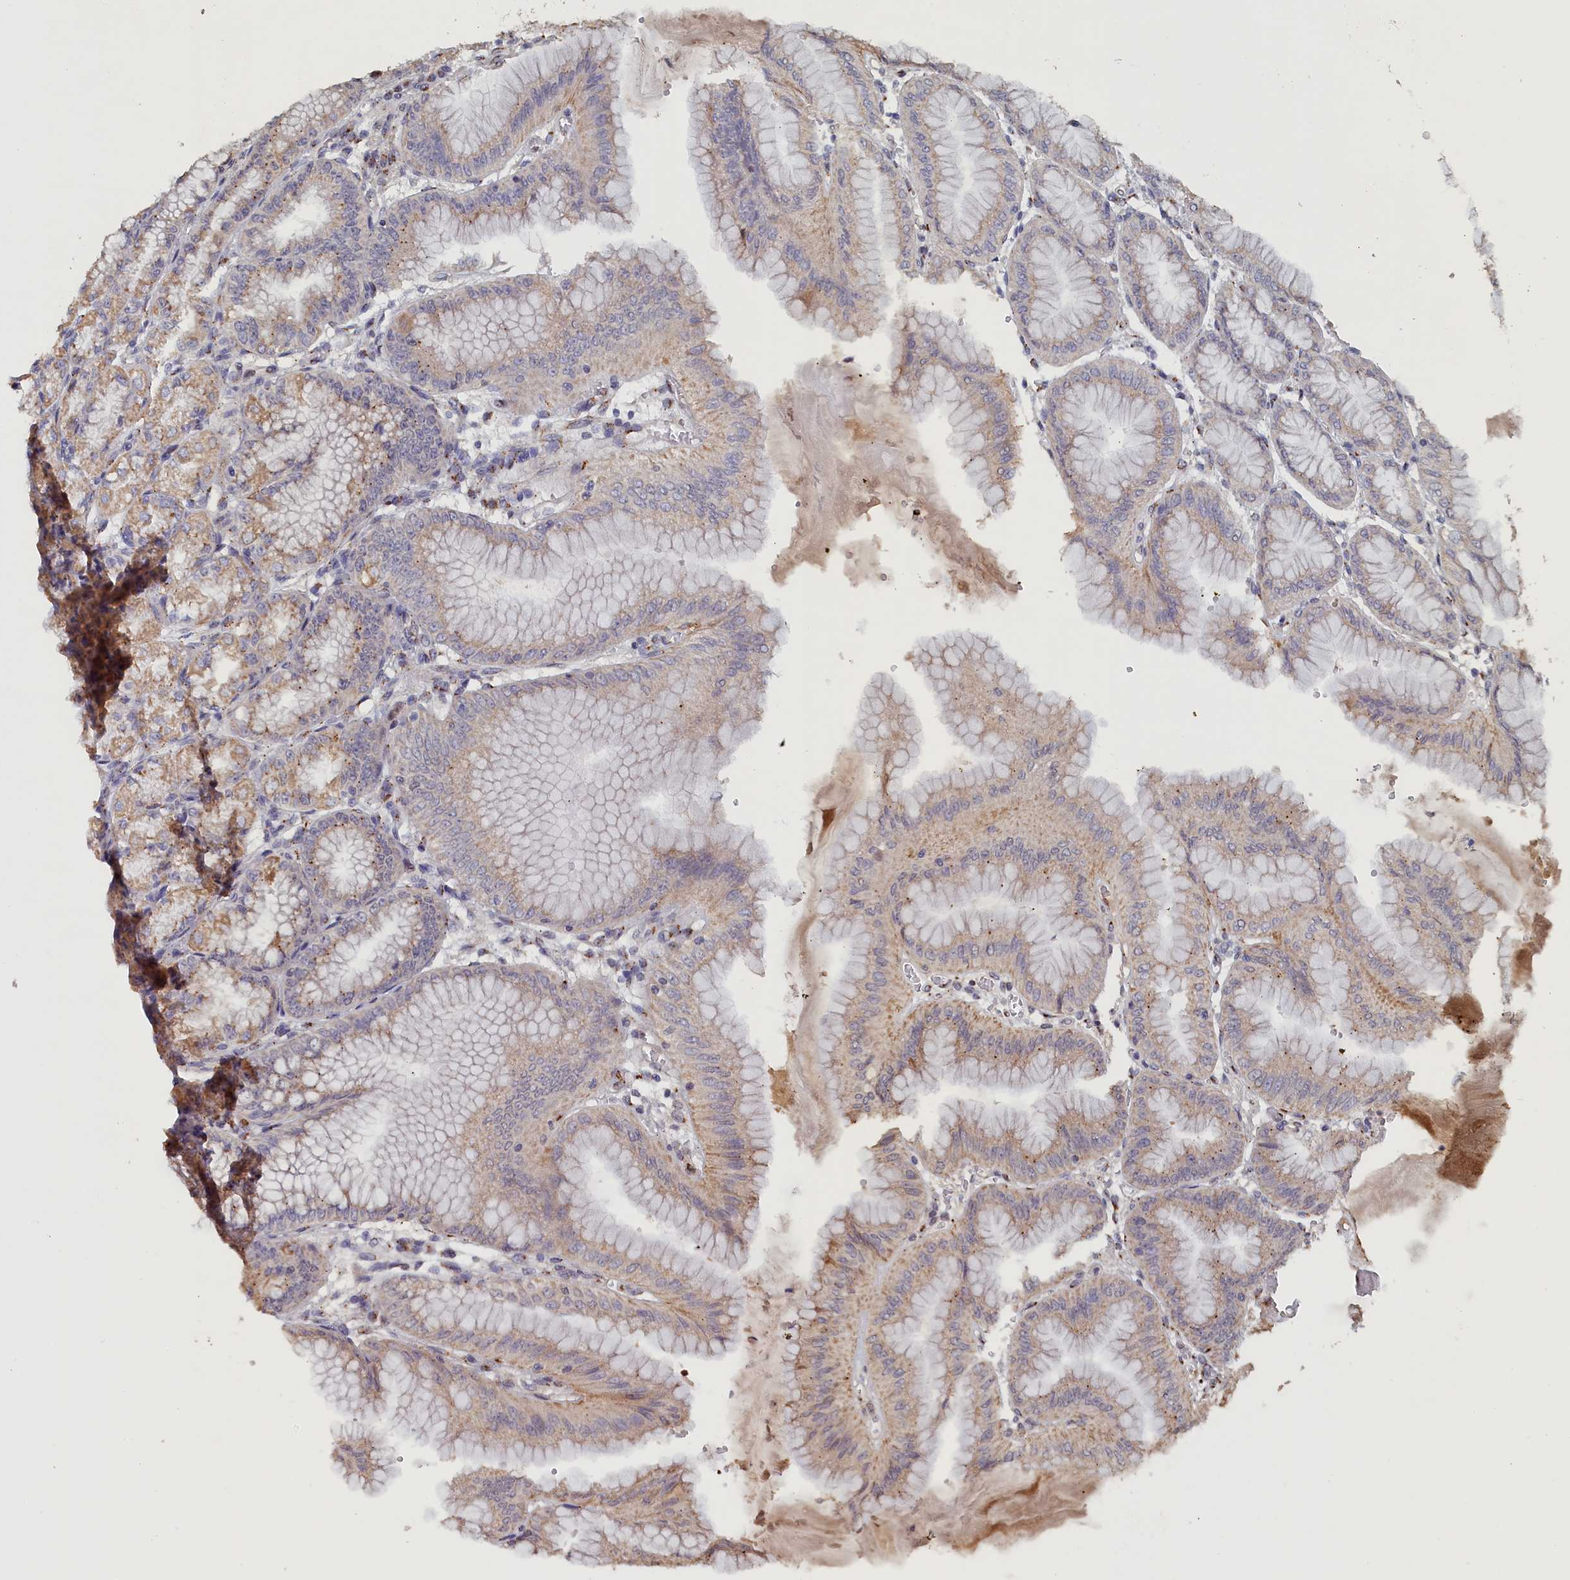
{"staining": {"intensity": "moderate", "quantity": "25%-75%", "location": "cytoplasmic/membranous"}, "tissue": "stomach", "cell_type": "Glandular cells", "image_type": "normal", "snomed": [{"axis": "morphology", "description": "Normal tissue, NOS"}, {"axis": "topography", "description": "Stomach, lower"}], "caption": "An immunohistochemistry image of benign tissue is shown. Protein staining in brown shows moderate cytoplasmic/membranous positivity in stomach within glandular cells. Nuclei are stained in blue.", "gene": "PIGQ", "patient": {"sex": "male", "age": 71}}